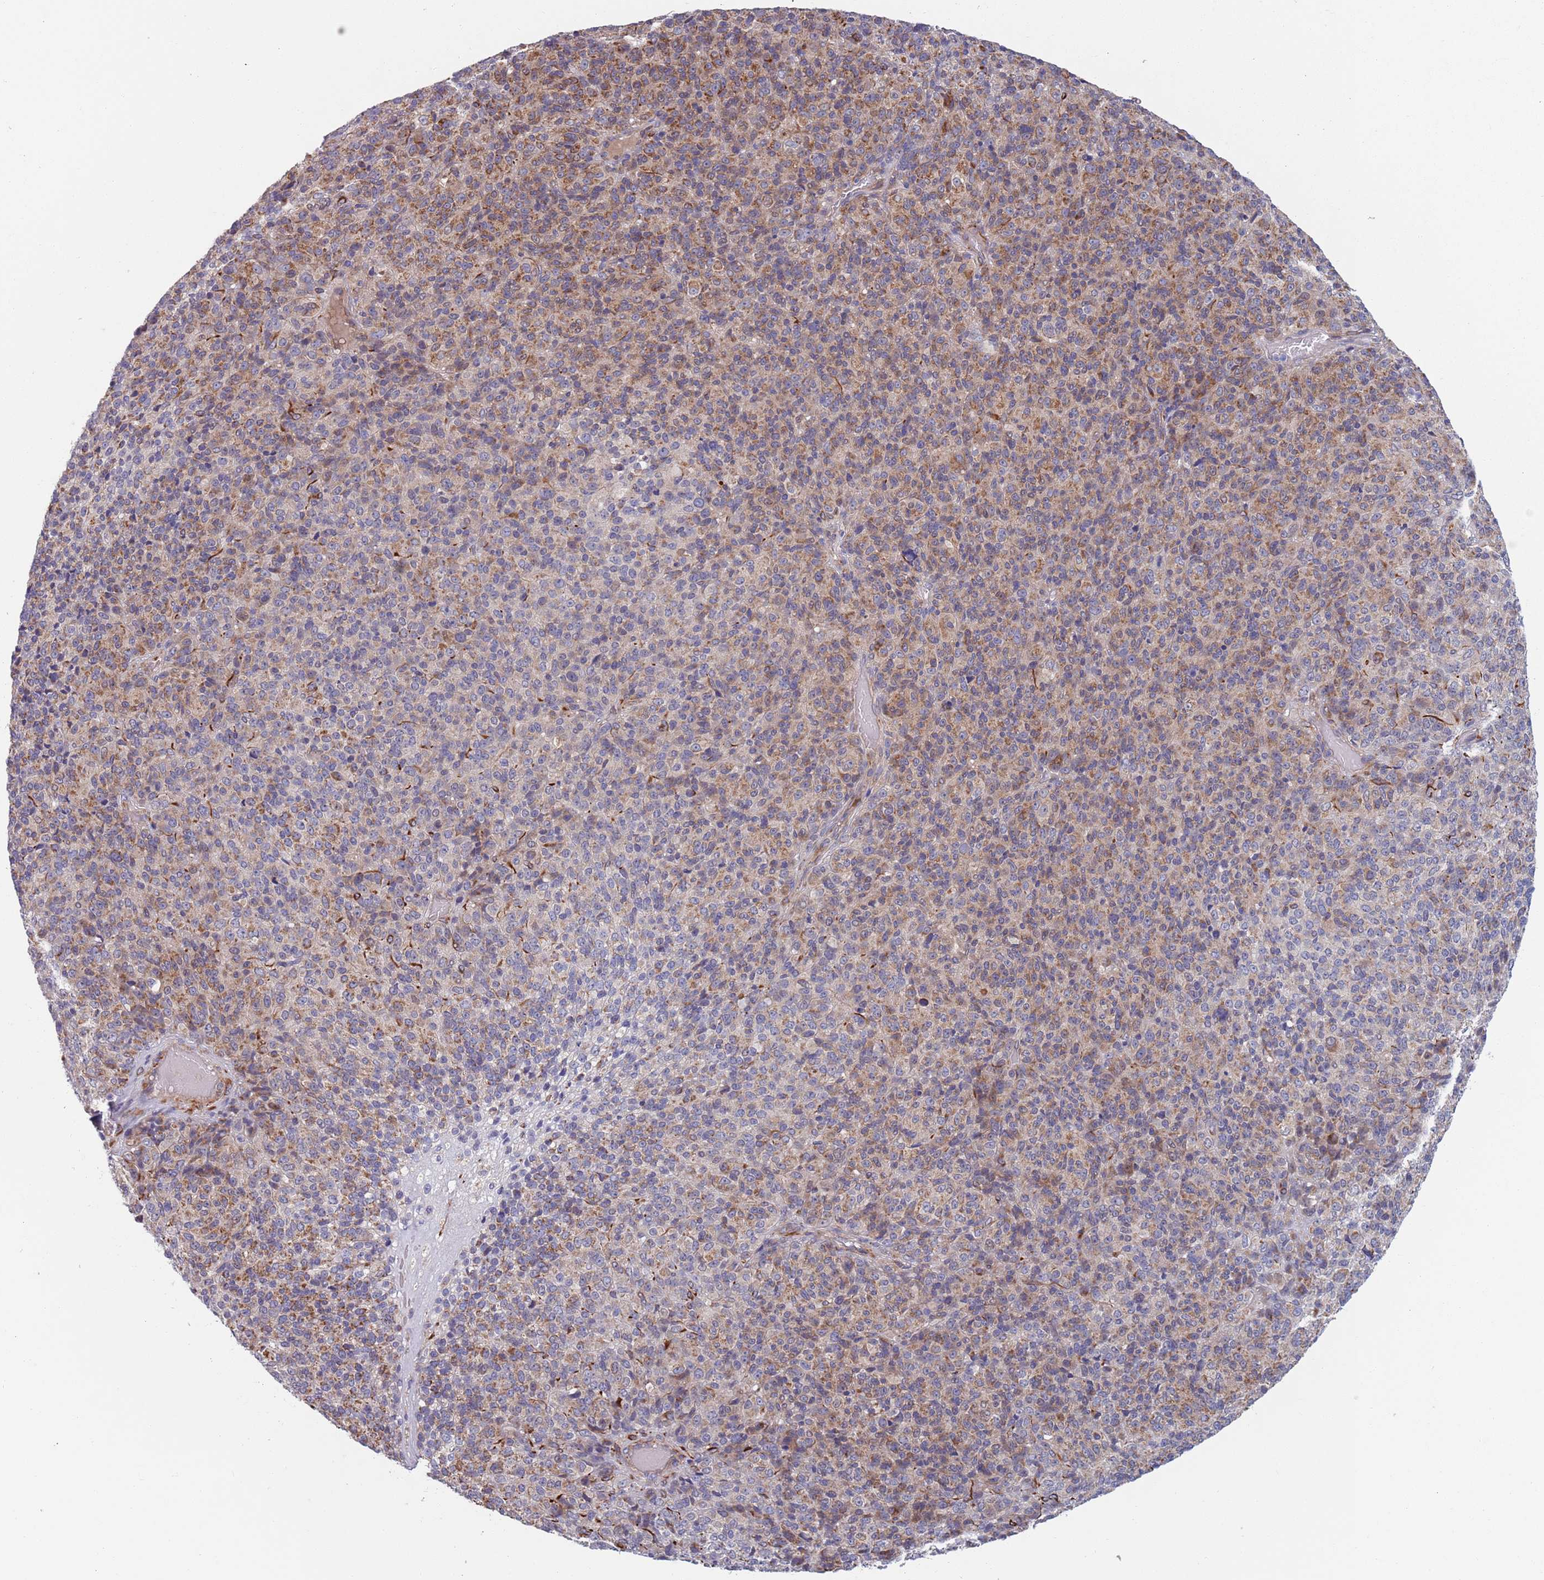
{"staining": {"intensity": "moderate", "quantity": ">75%", "location": "cytoplasmic/membranous"}, "tissue": "melanoma", "cell_type": "Tumor cells", "image_type": "cancer", "snomed": [{"axis": "morphology", "description": "Malignant melanoma, Metastatic site"}, {"axis": "topography", "description": "Brain"}], "caption": "Human melanoma stained for a protein (brown) exhibits moderate cytoplasmic/membranous positive expression in approximately >75% of tumor cells.", "gene": "TYW1", "patient": {"sex": "female", "age": 56}}